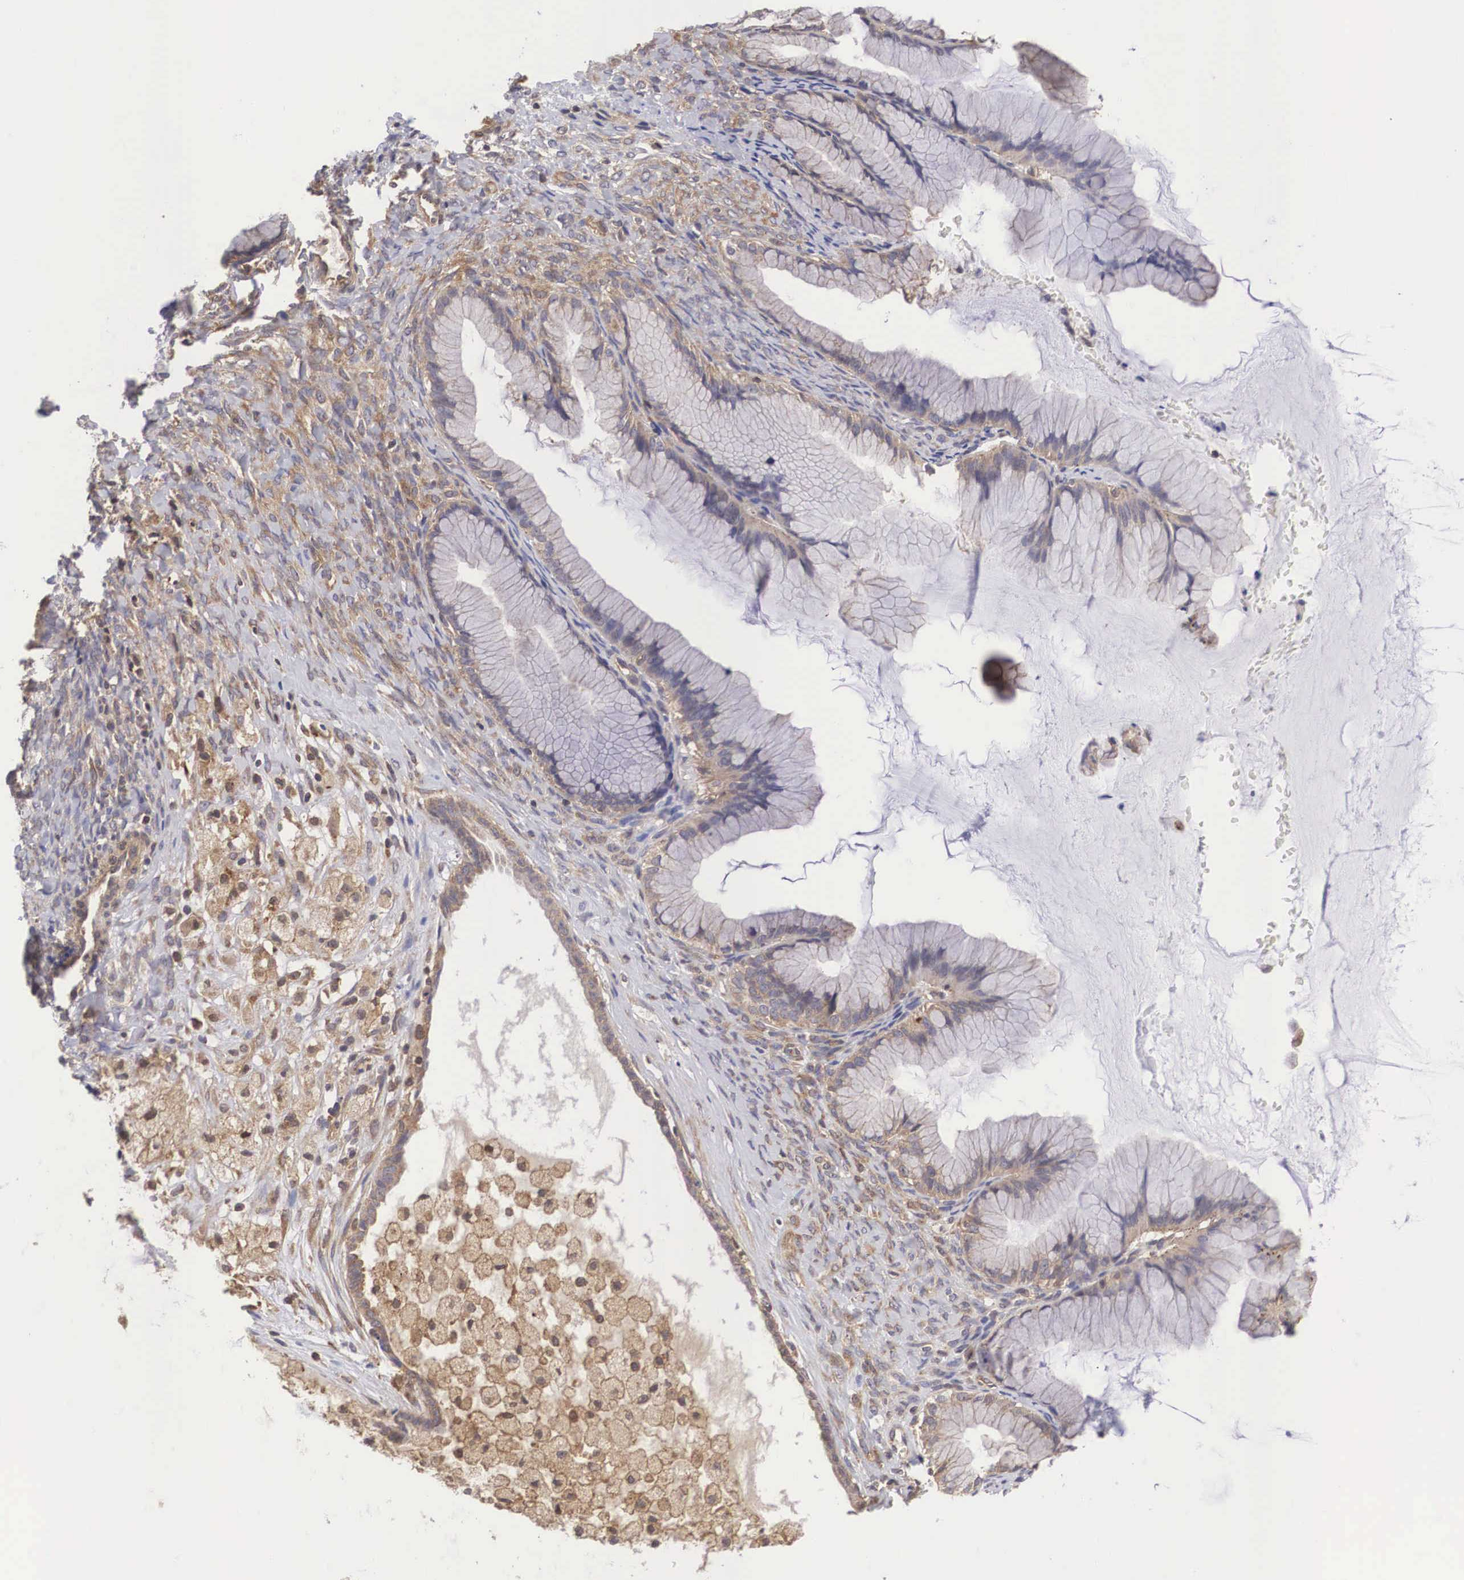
{"staining": {"intensity": "negative", "quantity": "none", "location": "none"}, "tissue": "ovarian cancer", "cell_type": "Tumor cells", "image_type": "cancer", "snomed": [{"axis": "morphology", "description": "Cystadenocarcinoma, mucinous, NOS"}, {"axis": "topography", "description": "Ovary"}], "caption": "High magnification brightfield microscopy of ovarian cancer (mucinous cystadenocarcinoma) stained with DAB (brown) and counterstained with hematoxylin (blue): tumor cells show no significant staining.", "gene": "DHRS1", "patient": {"sex": "female", "age": 41}}